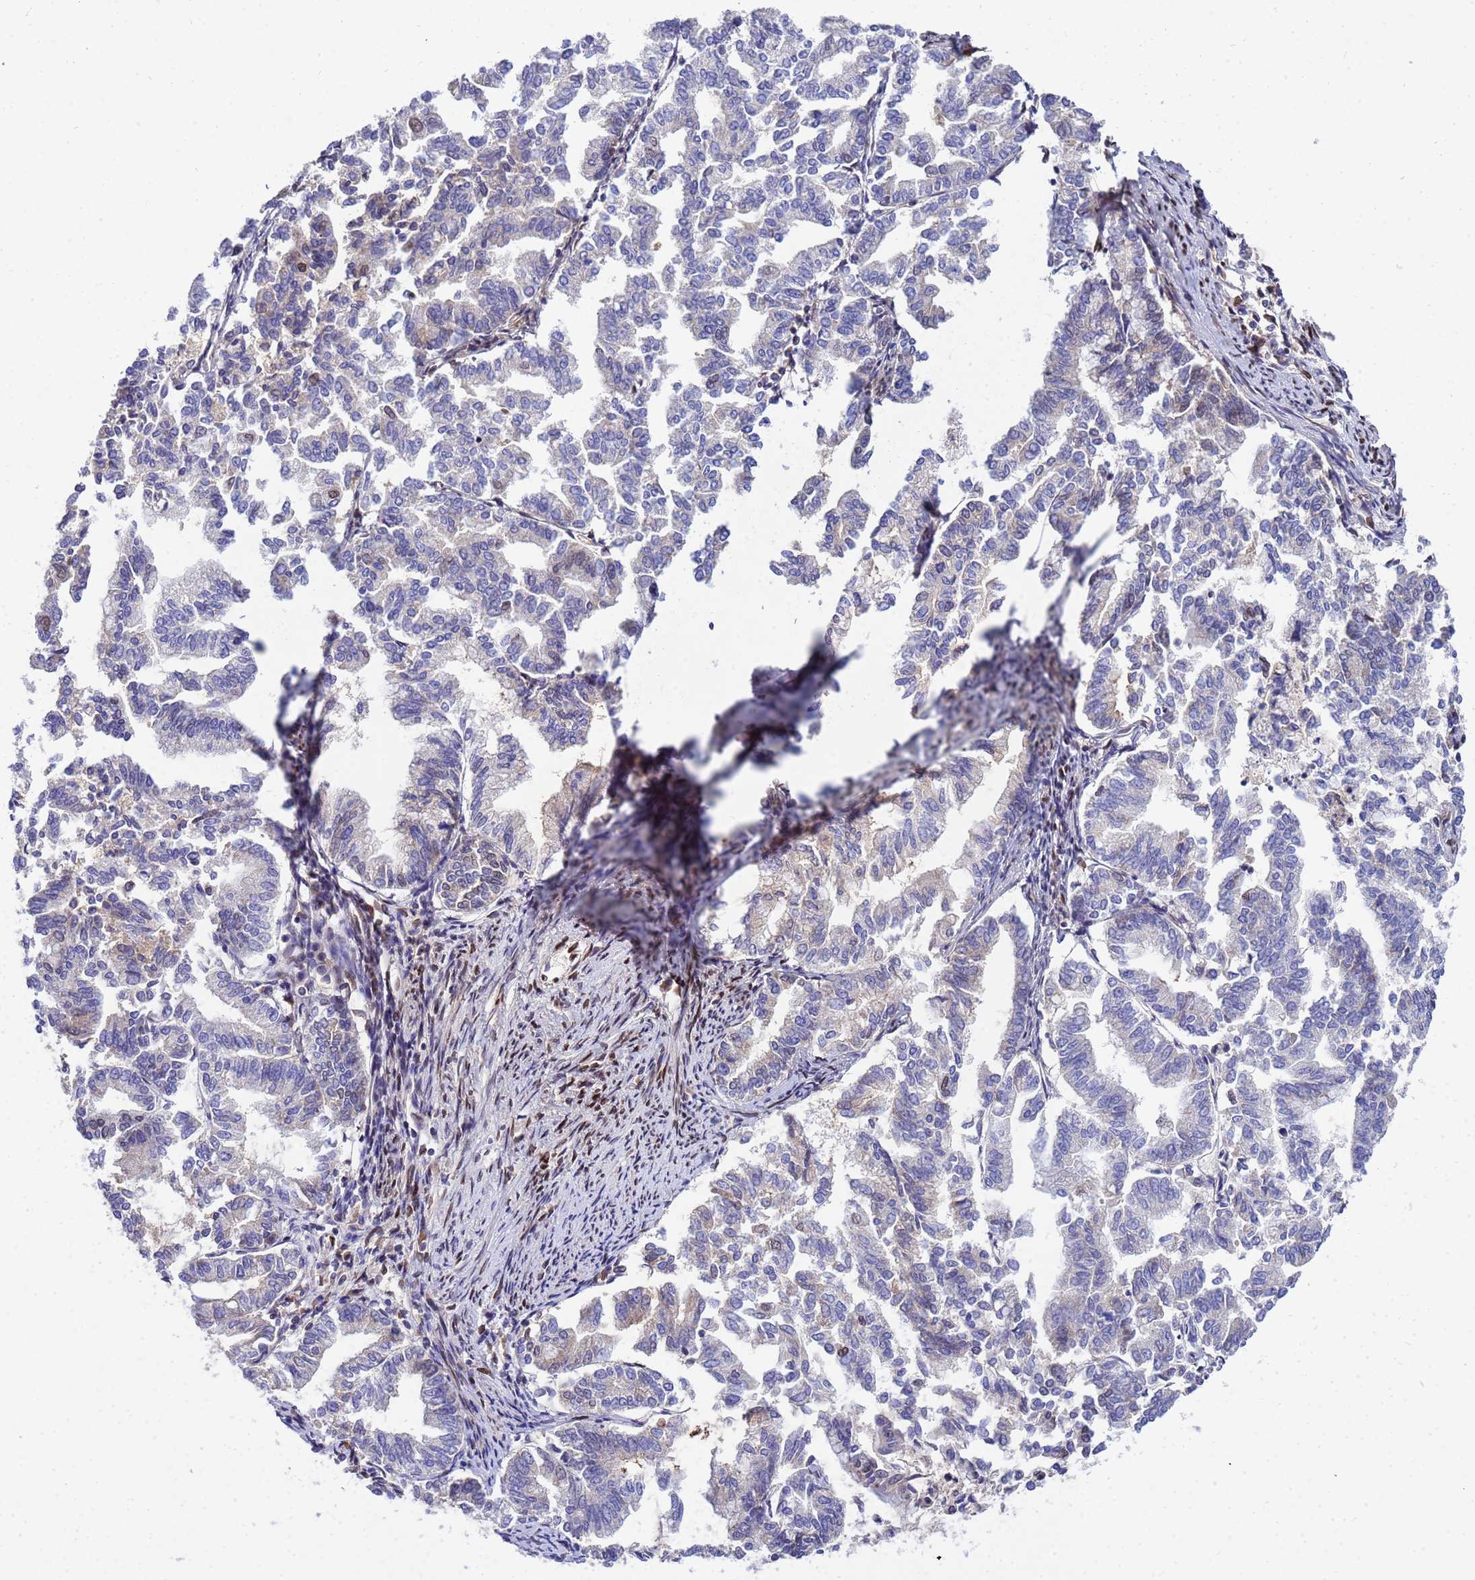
{"staining": {"intensity": "weak", "quantity": "<25%", "location": "cytoplasmic/membranous,nuclear"}, "tissue": "endometrial cancer", "cell_type": "Tumor cells", "image_type": "cancer", "snomed": [{"axis": "morphology", "description": "Adenocarcinoma, NOS"}, {"axis": "topography", "description": "Endometrium"}], "caption": "An immunohistochemistry (IHC) image of endometrial cancer (adenocarcinoma) is shown. There is no staining in tumor cells of endometrial cancer (adenocarcinoma).", "gene": "GPR135", "patient": {"sex": "female", "age": 79}}